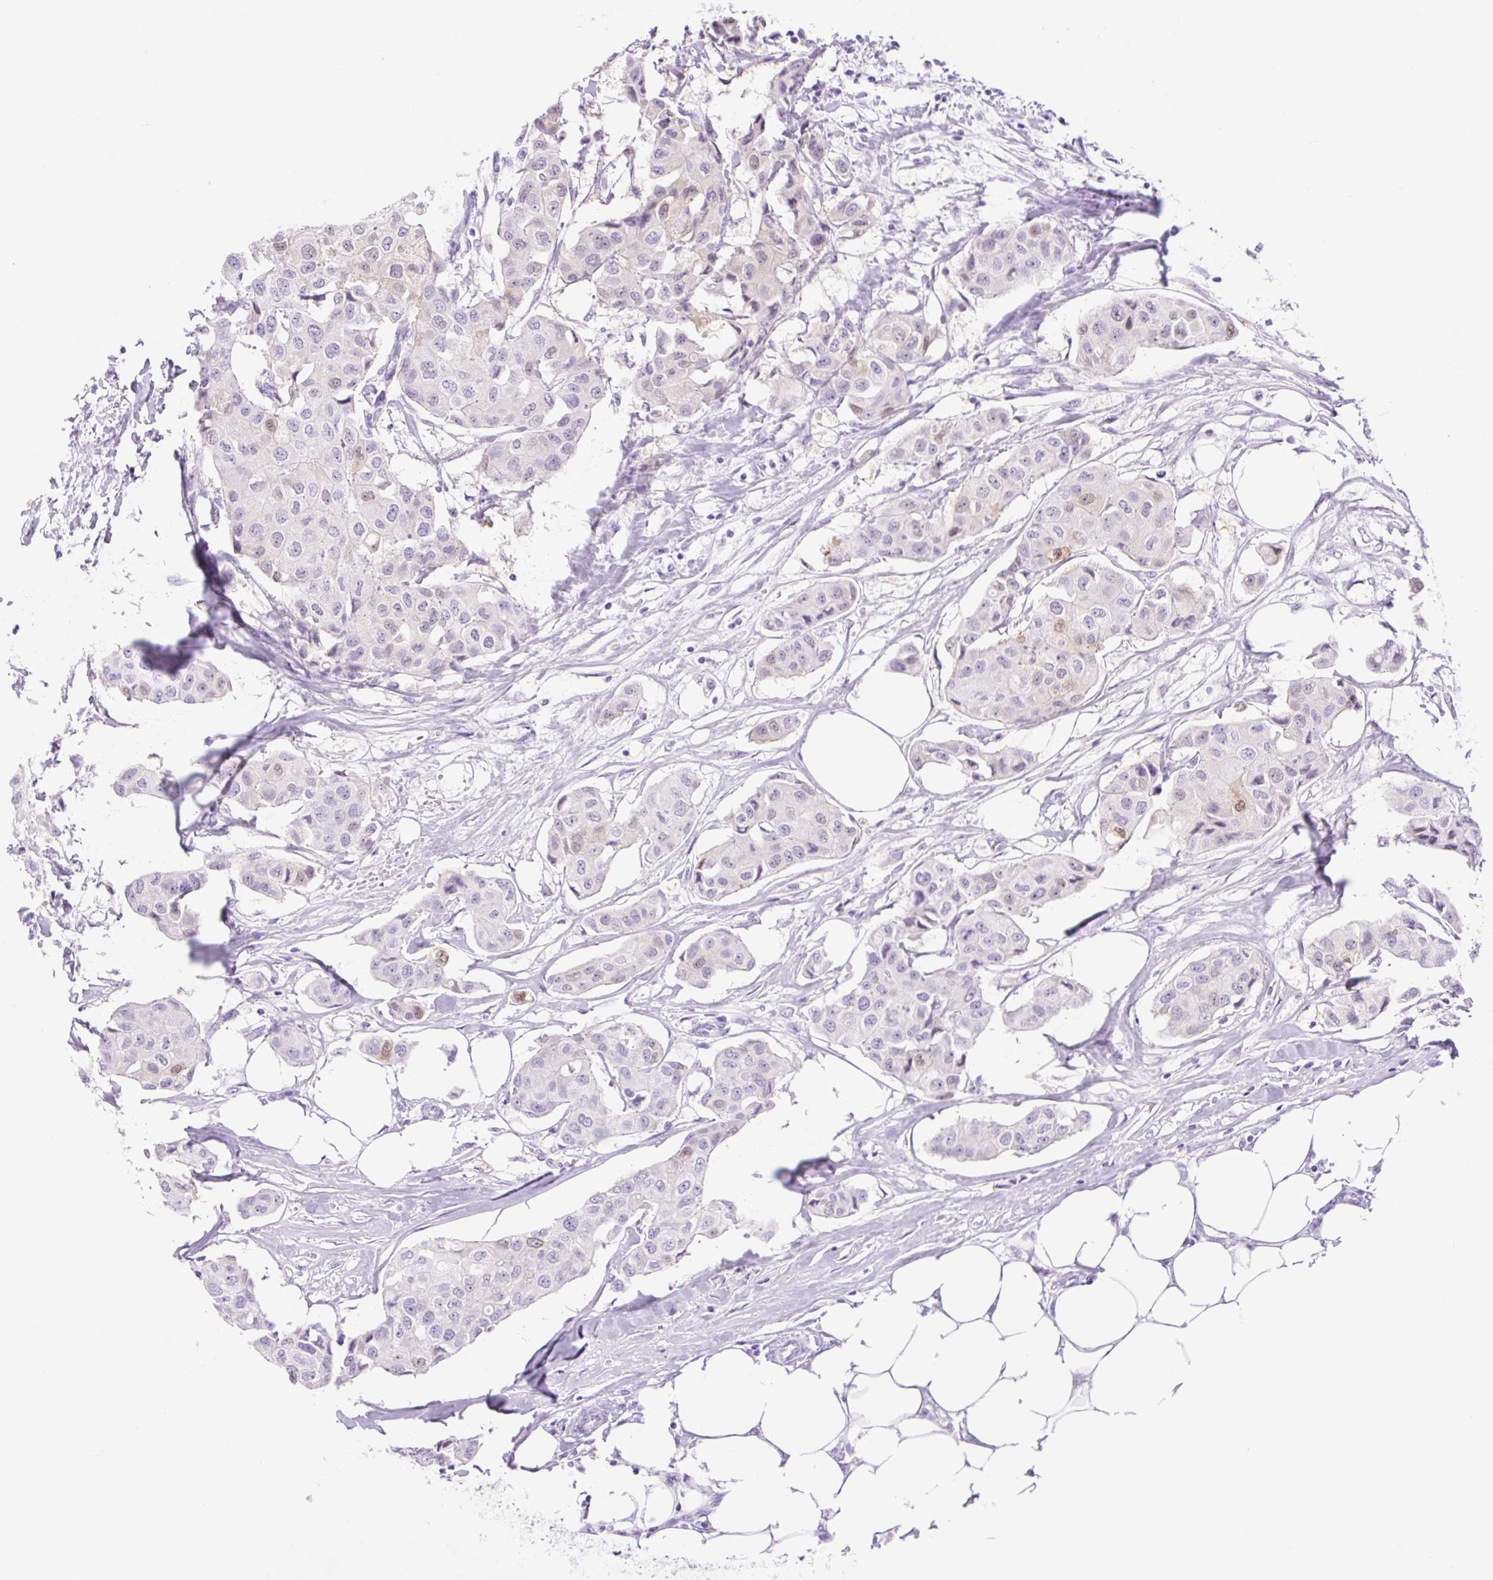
{"staining": {"intensity": "negative", "quantity": "none", "location": "none"}, "tissue": "breast cancer", "cell_type": "Tumor cells", "image_type": "cancer", "snomed": [{"axis": "morphology", "description": "Duct carcinoma"}, {"axis": "topography", "description": "Breast"}, {"axis": "topography", "description": "Lymph node"}], "caption": "Protein analysis of intraductal carcinoma (breast) shows no significant positivity in tumor cells.", "gene": "SLC25A40", "patient": {"sex": "female", "age": 80}}